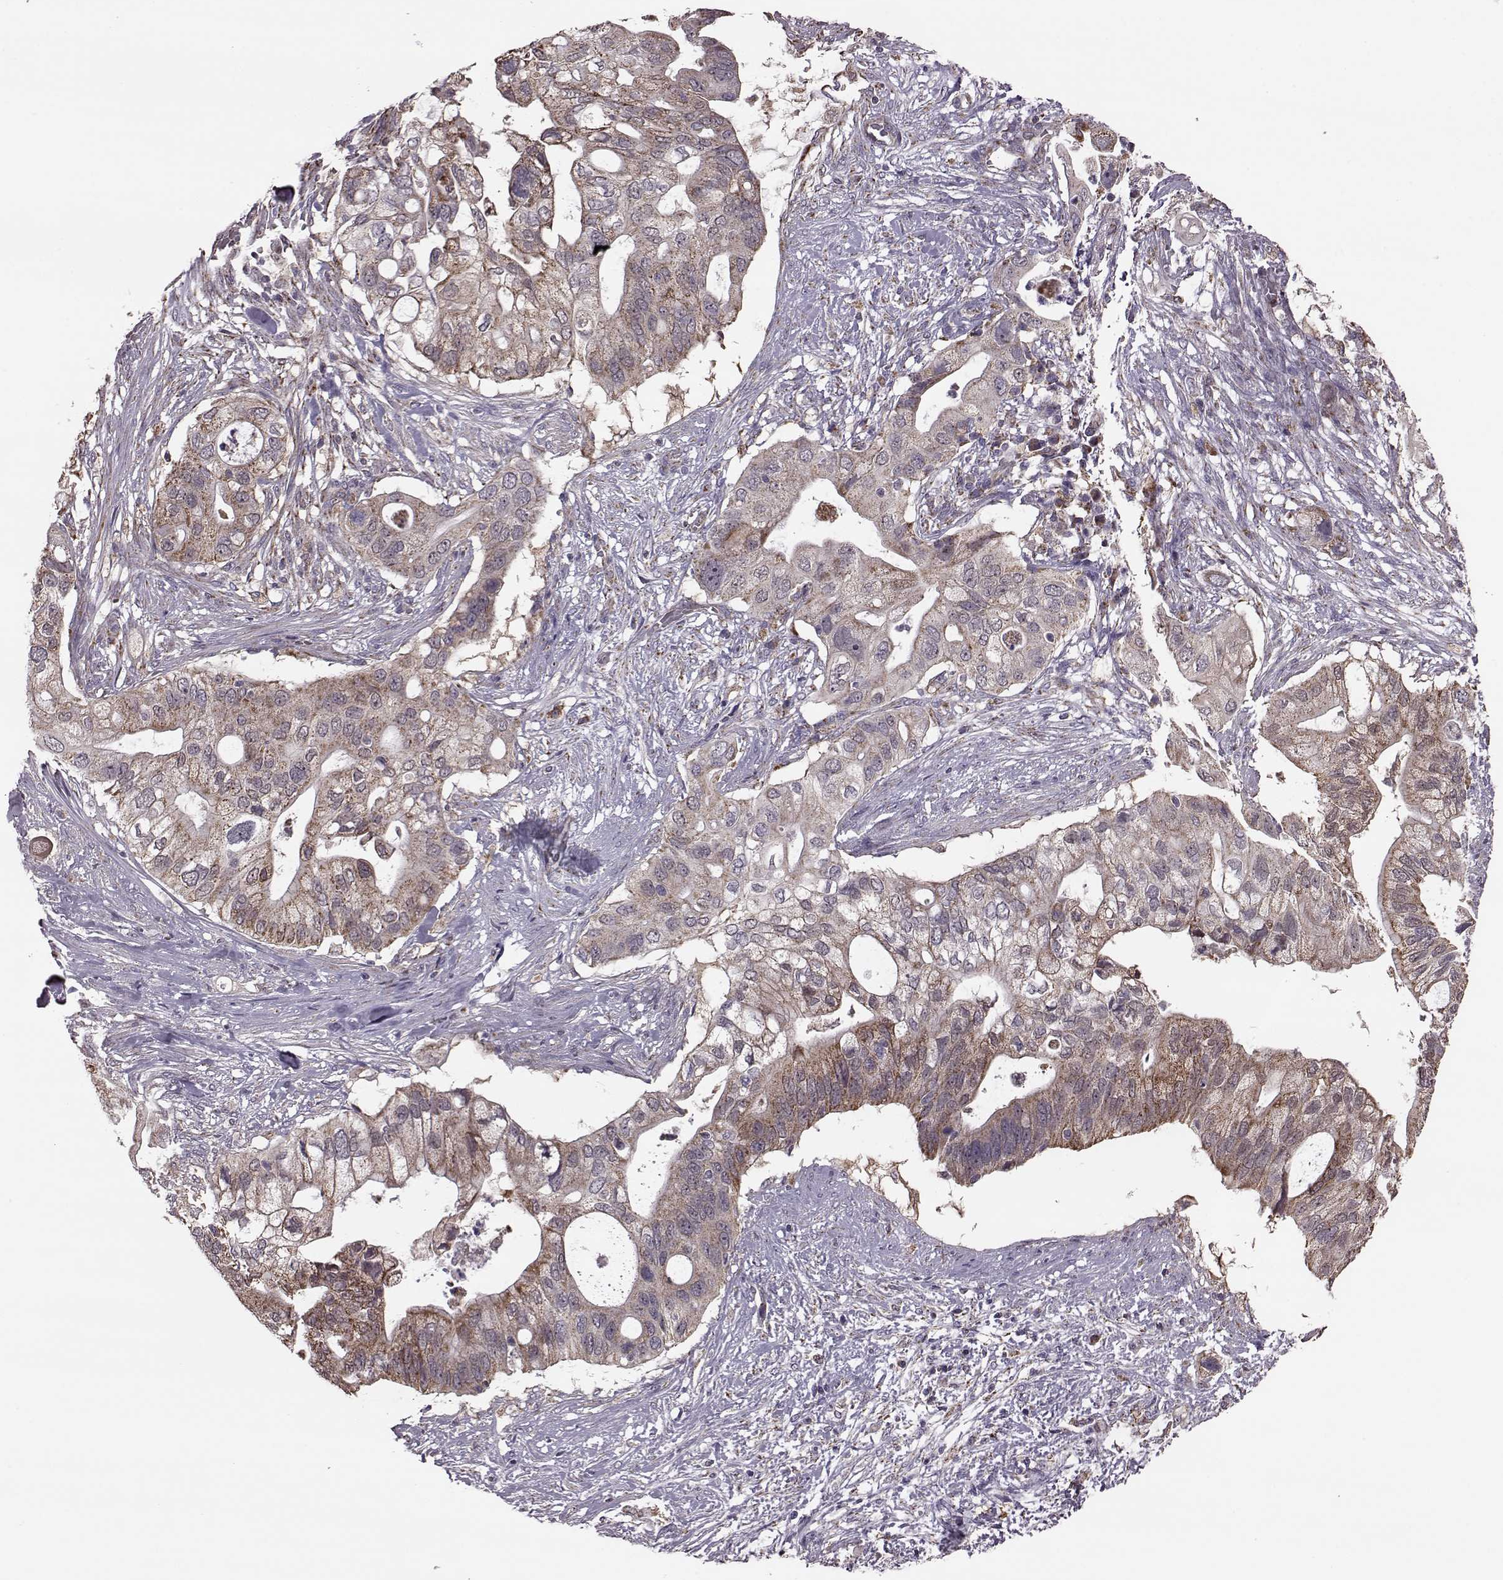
{"staining": {"intensity": "moderate", "quantity": ">75%", "location": "cytoplasmic/membranous"}, "tissue": "pancreatic cancer", "cell_type": "Tumor cells", "image_type": "cancer", "snomed": [{"axis": "morphology", "description": "Adenocarcinoma, NOS"}, {"axis": "topography", "description": "Pancreas"}], "caption": "Protein expression analysis of human pancreatic adenocarcinoma reveals moderate cytoplasmic/membranous staining in approximately >75% of tumor cells.", "gene": "PUDP", "patient": {"sex": "female", "age": 72}}